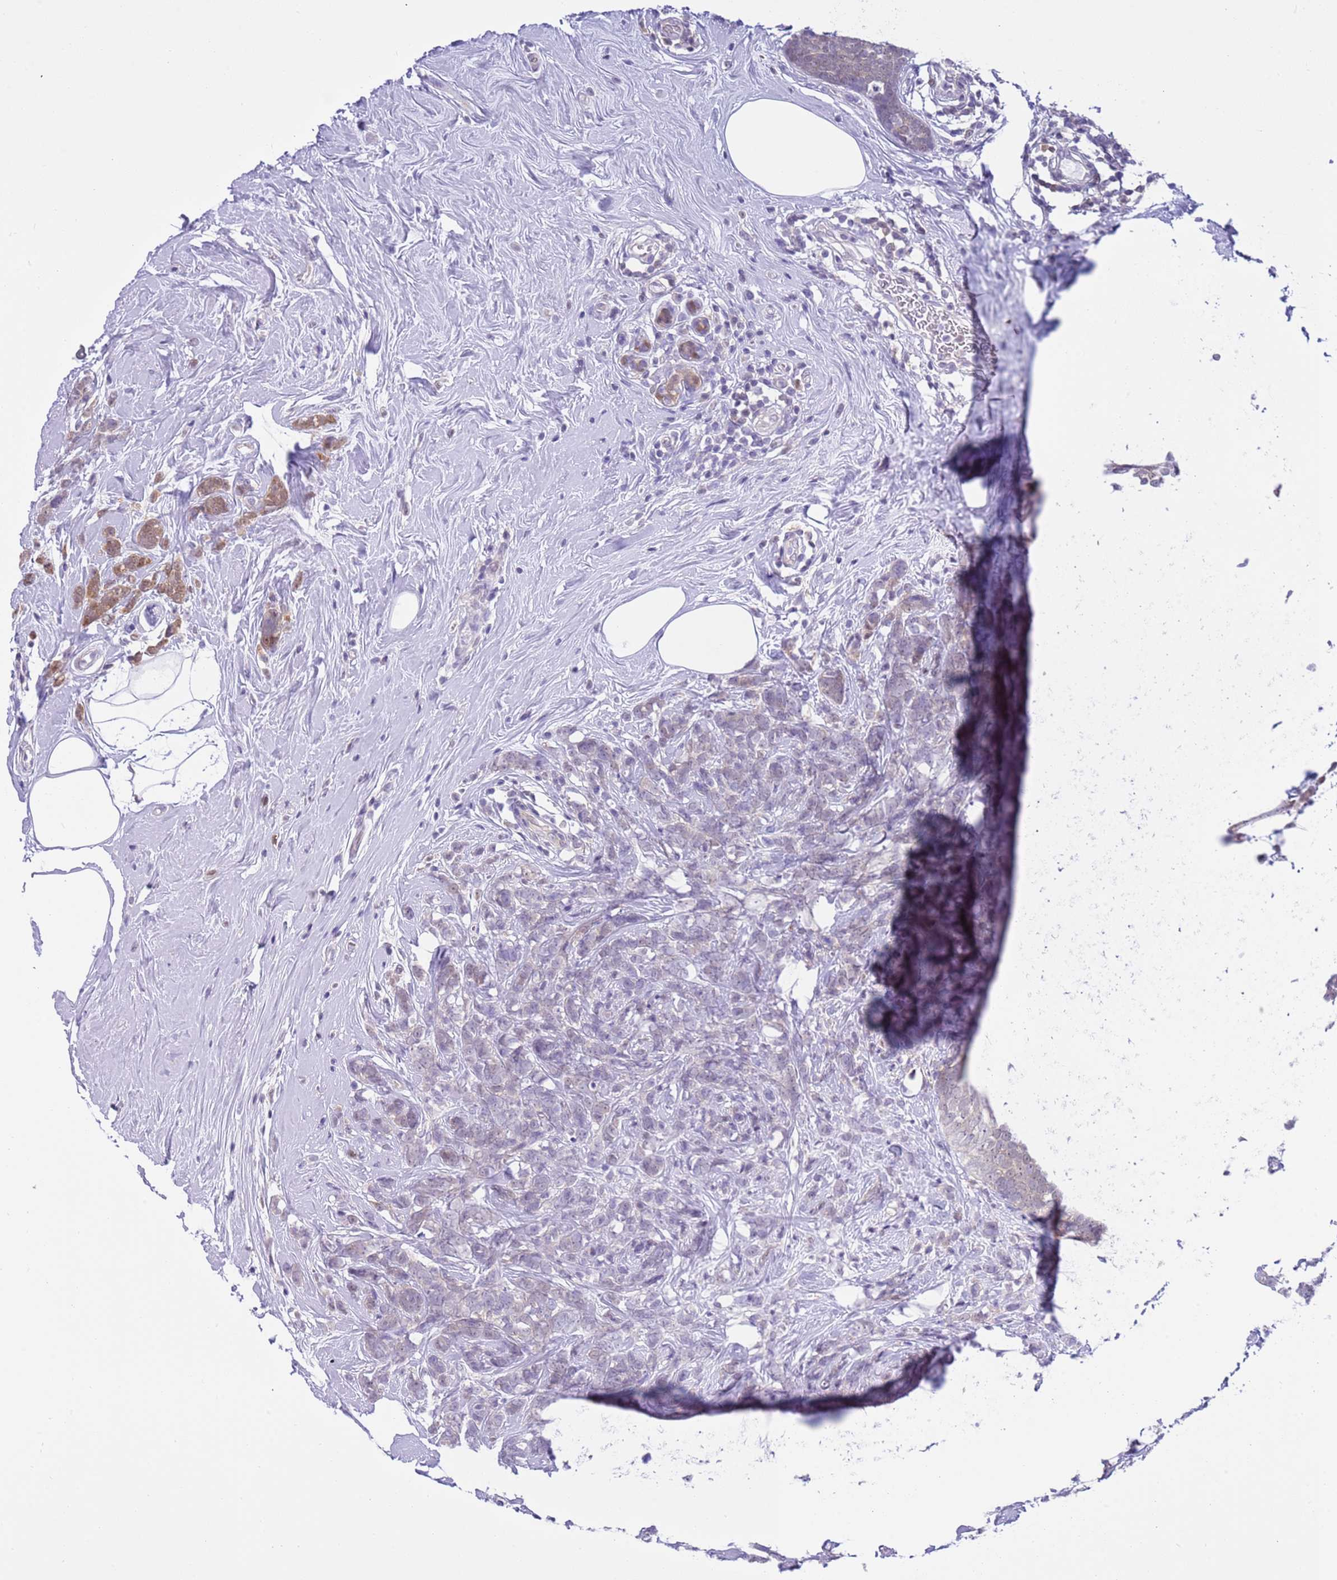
{"staining": {"intensity": "negative", "quantity": "none", "location": "none"}, "tissue": "breast cancer", "cell_type": "Tumor cells", "image_type": "cancer", "snomed": [{"axis": "morphology", "description": "Lobular carcinoma"}, {"axis": "topography", "description": "Breast"}], "caption": "This photomicrograph is of breast lobular carcinoma stained with IHC to label a protein in brown with the nuclei are counter-stained blue. There is no positivity in tumor cells.", "gene": "DDI2", "patient": {"sex": "female", "age": 58}}